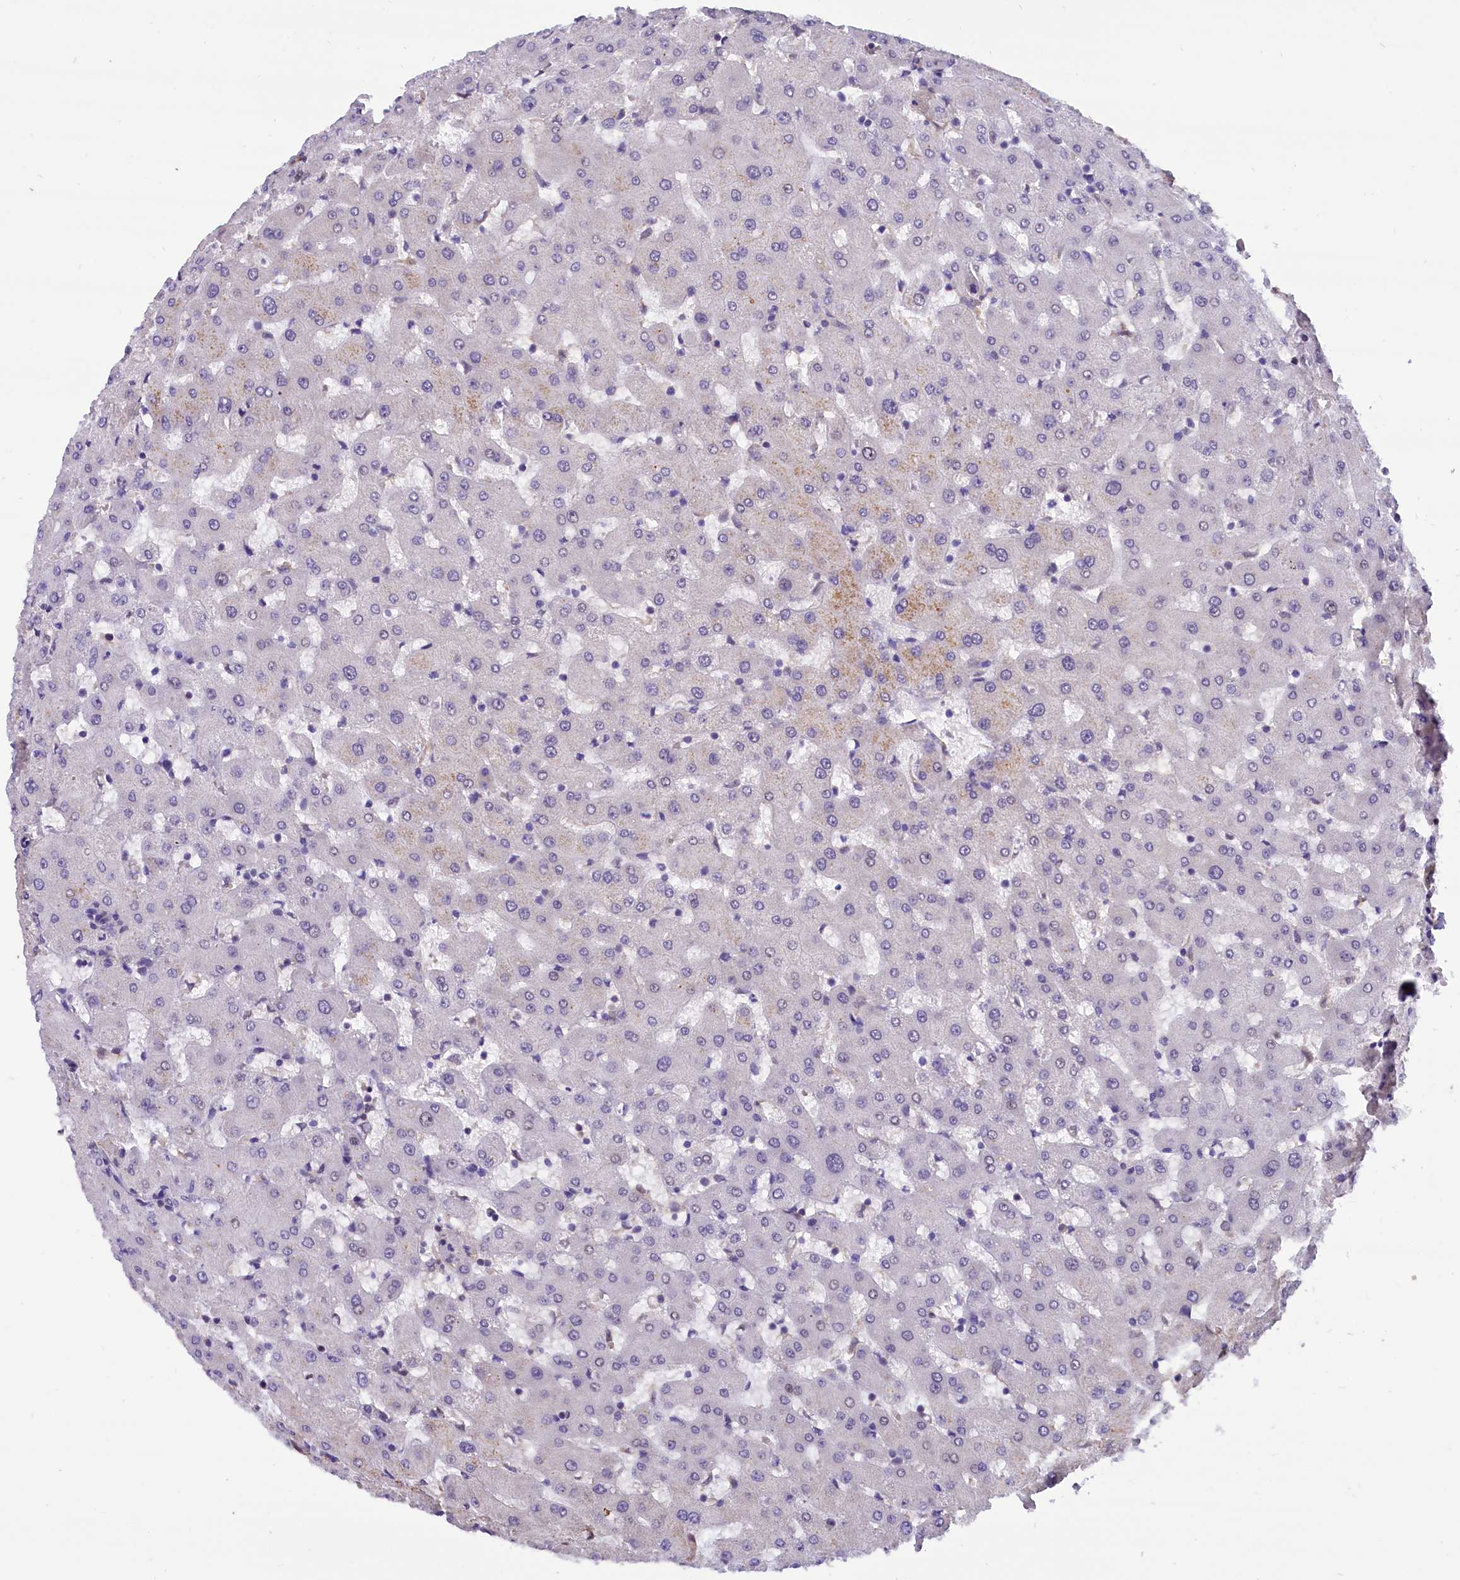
{"staining": {"intensity": "negative", "quantity": "none", "location": "none"}, "tissue": "liver", "cell_type": "Cholangiocytes", "image_type": "normal", "snomed": [{"axis": "morphology", "description": "Normal tissue, NOS"}, {"axis": "topography", "description": "Liver"}], "caption": "Immunohistochemistry histopathology image of benign liver stained for a protein (brown), which shows no expression in cholangiocytes.", "gene": "CDYL2", "patient": {"sex": "female", "age": 63}}